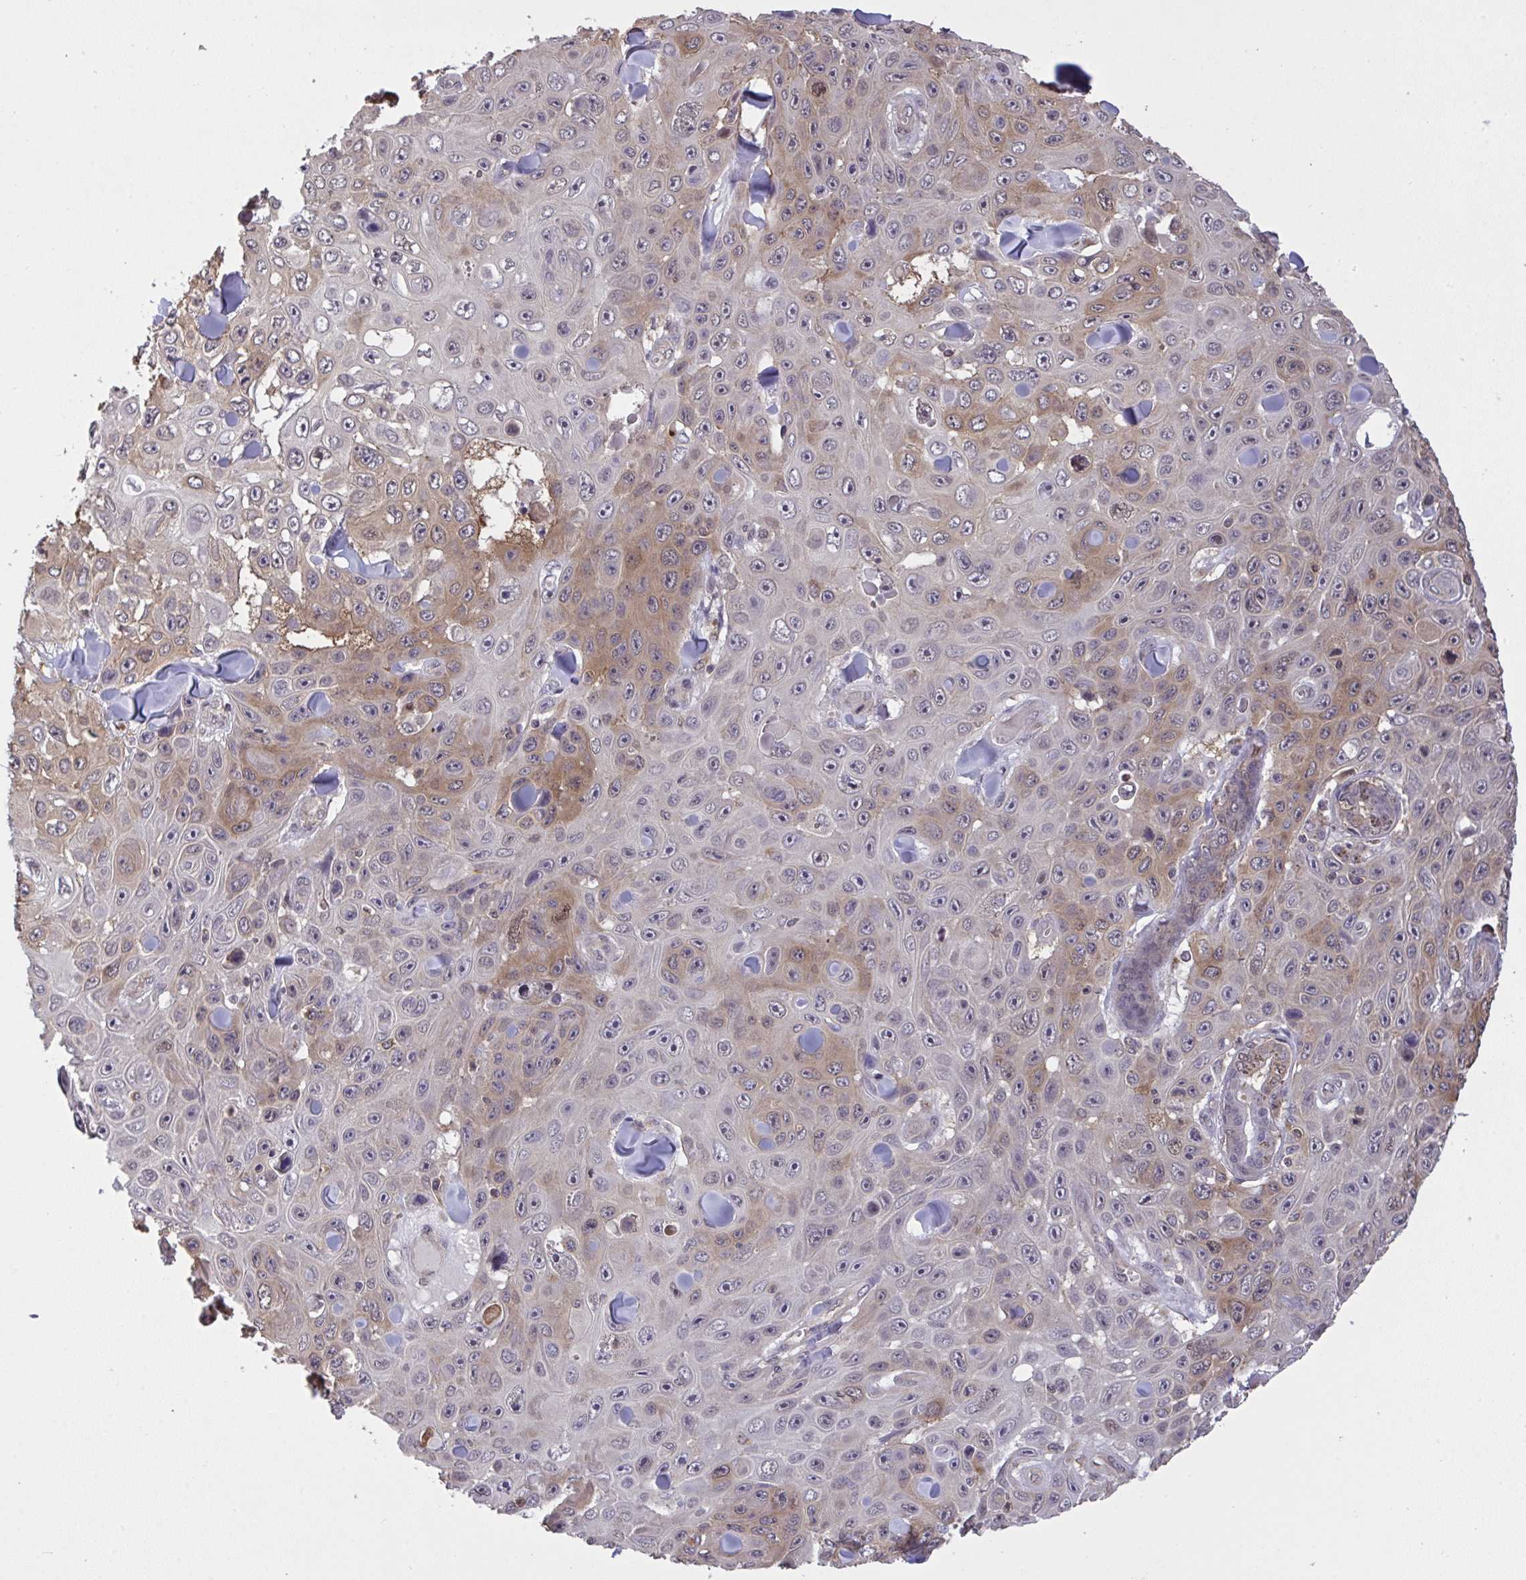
{"staining": {"intensity": "moderate", "quantity": "<25%", "location": "cytoplasmic/membranous"}, "tissue": "skin cancer", "cell_type": "Tumor cells", "image_type": "cancer", "snomed": [{"axis": "morphology", "description": "Squamous cell carcinoma, NOS"}, {"axis": "topography", "description": "Skin"}], "caption": "Skin cancer (squamous cell carcinoma) tissue displays moderate cytoplasmic/membranous staining in approximately <25% of tumor cells, visualized by immunohistochemistry.", "gene": "C12orf57", "patient": {"sex": "male", "age": 82}}